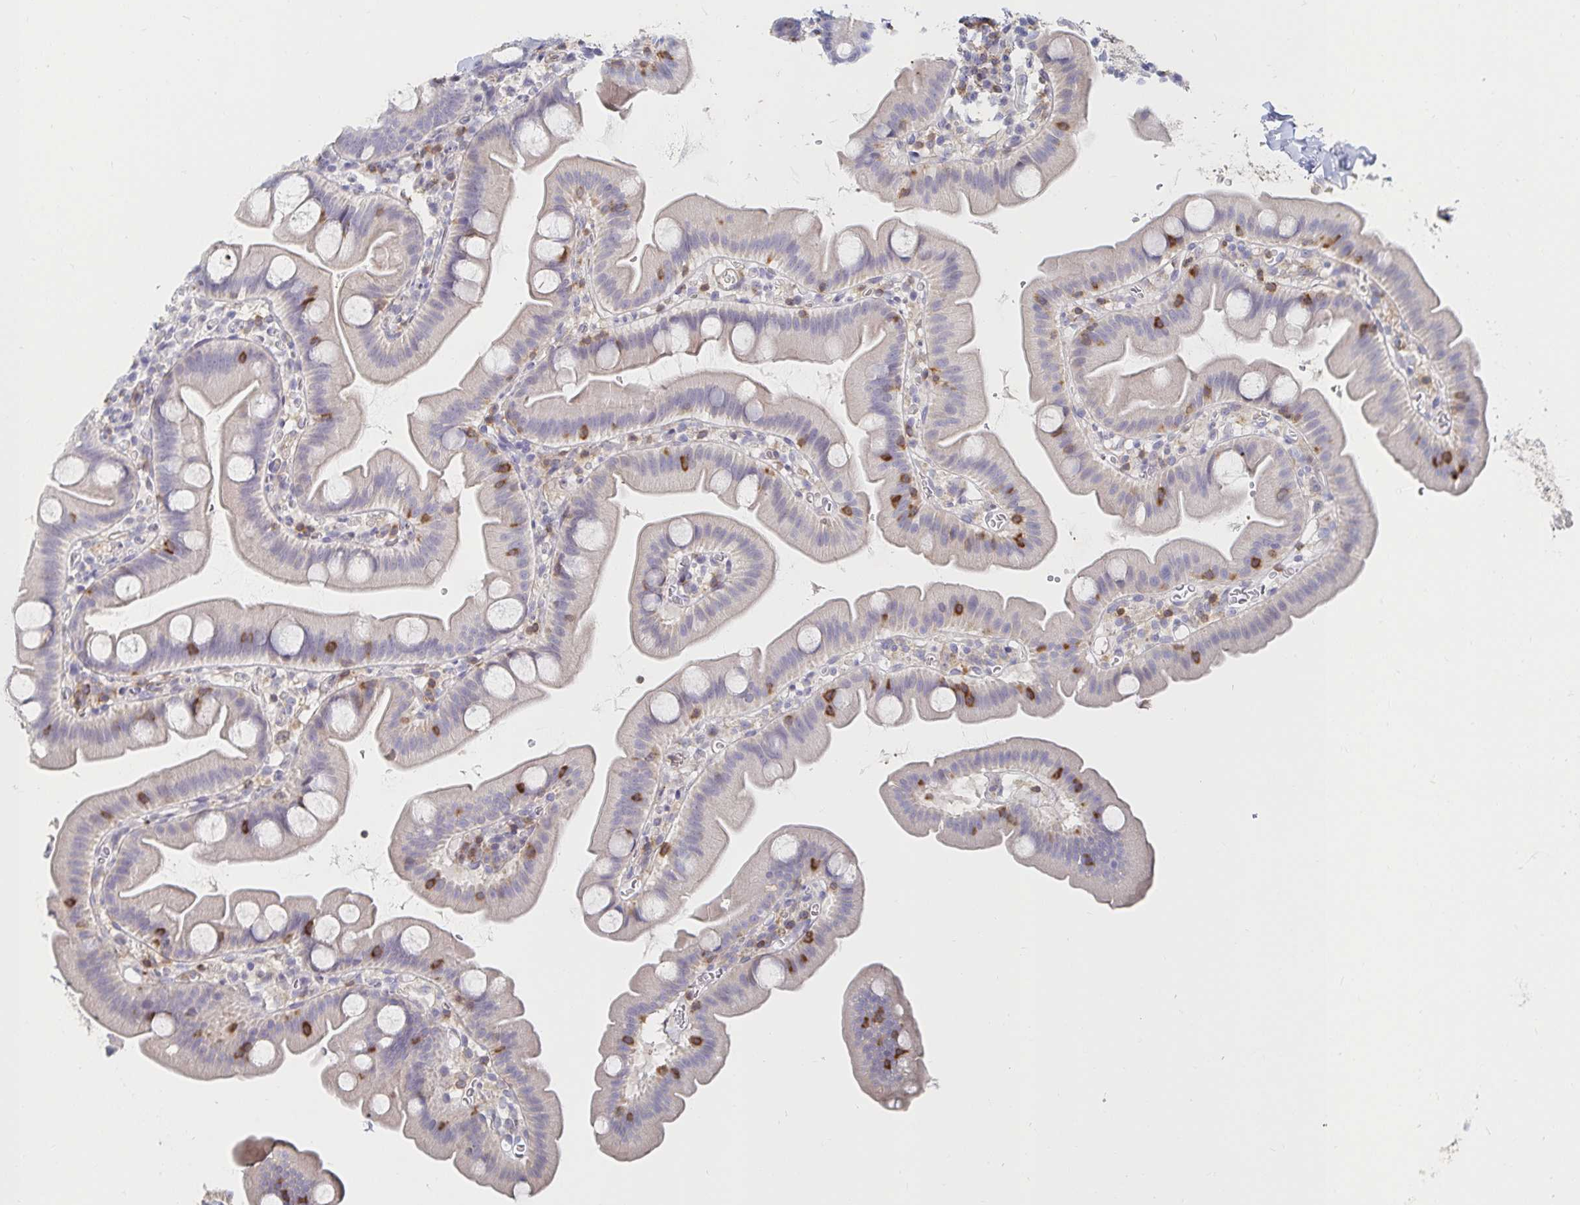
{"staining": {"intensity": "negative", "quantity": "none", "location": "none"}, "tissue": "small intestine", "cell_type": "Glandular cells", "image_type": "normal", "snomed": [{"axis": "morphology", "description": "Normal tissue, NOS"}, {"axis": "topography", "description": "Small intestine"}], "caption": "Human small intestine stained for a protein using immunohistochemistry exhibits no positivity in glandular cells.", "gene": "PIK3CD", "patient": {"sex": "female", "age": 68}}